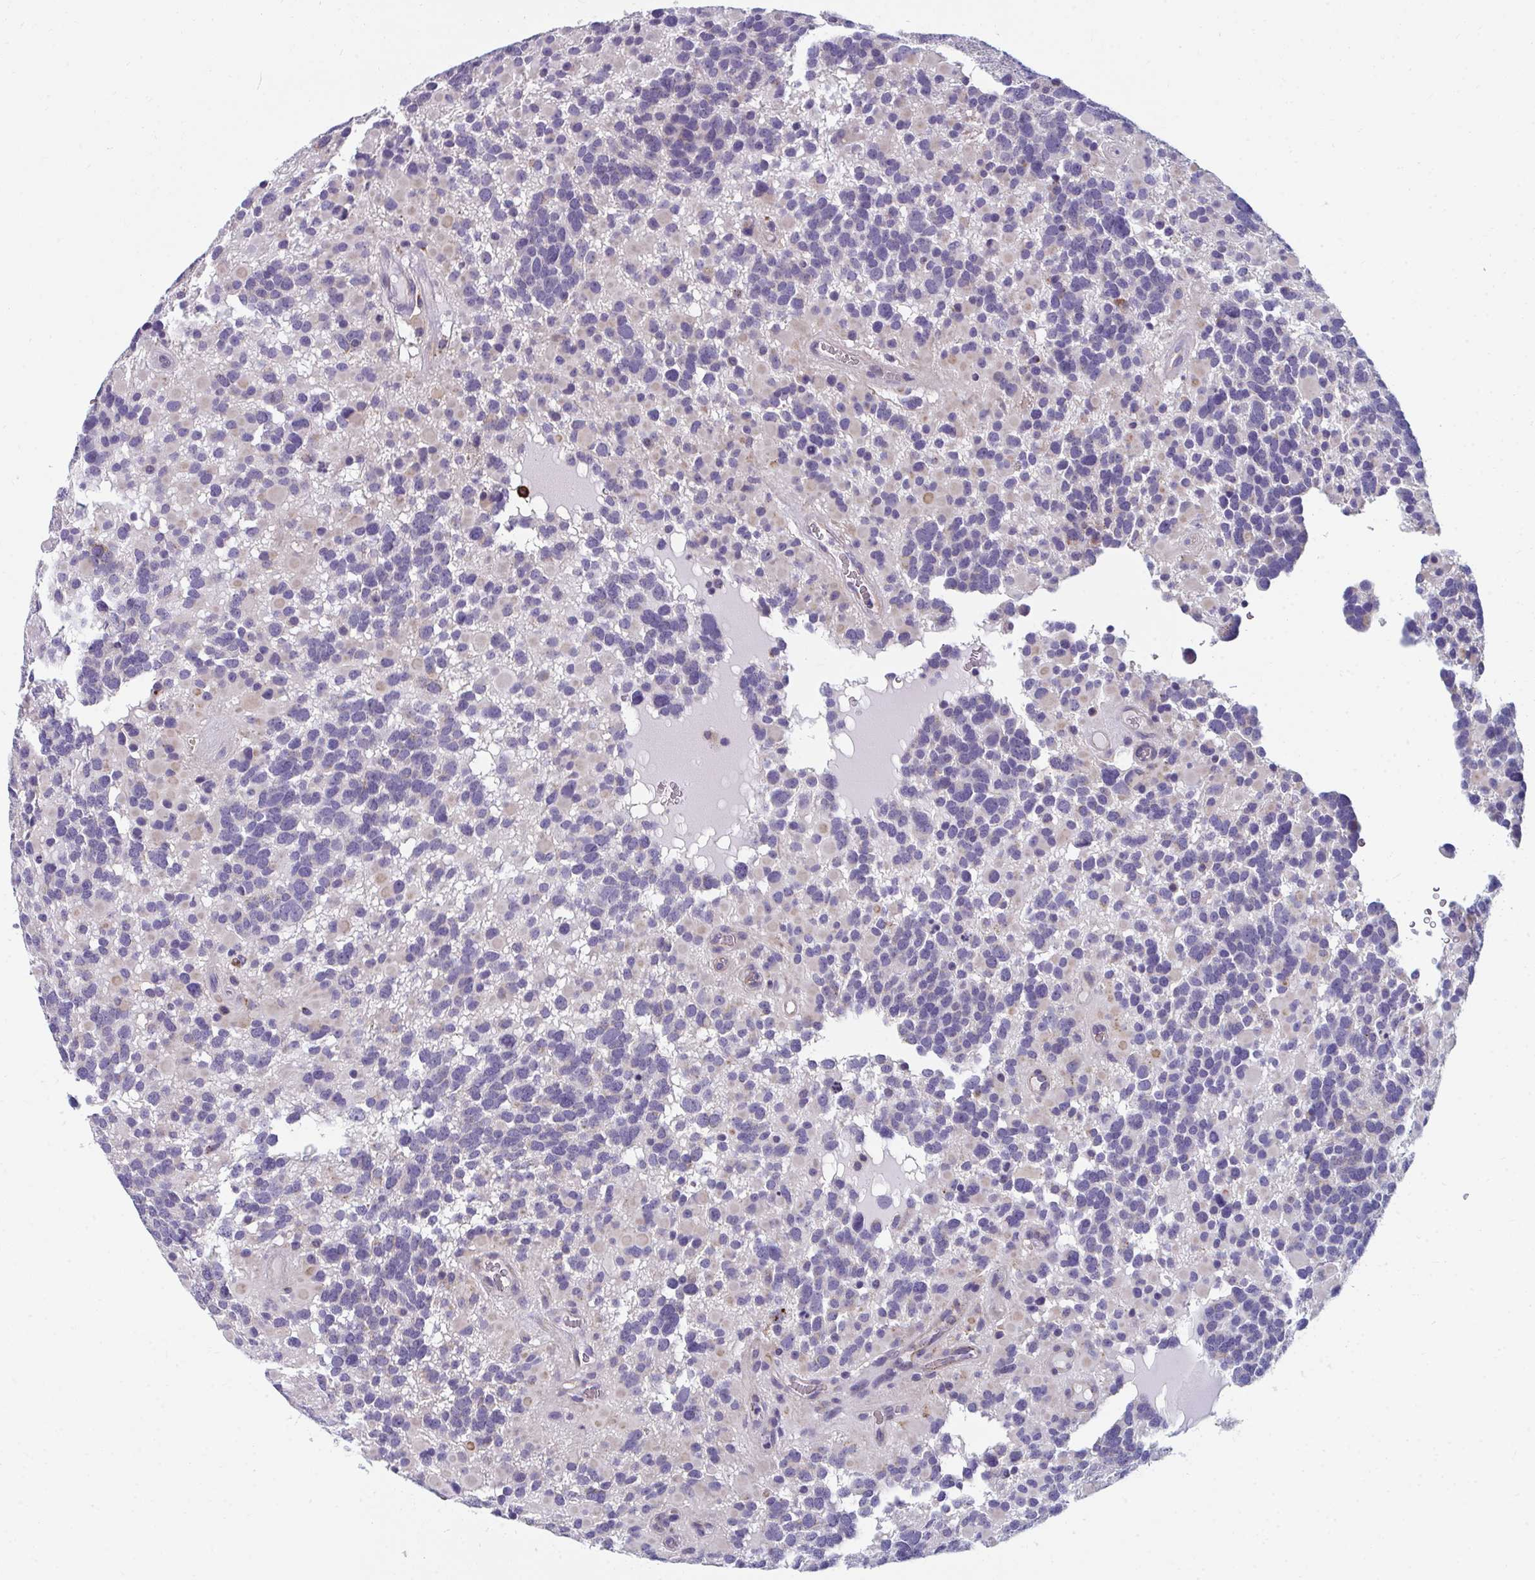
{"staining": {"intensity": "negative", "quantity": "none", "location": "none"}, "tissue": "glioma", "cell_type": "Tumor cells", "image_type": "cancer", "snomed": [{"axis": "morphology", "description": "Glioma, malignant, High grade"}, {"axis": "topography", "description": "Brain"}], "caption": "This is a histopathology image of immunohistochemistry (IHC) staining of glioma, which shows no expression in tumor cells. (Brightfield microscopy of DAB IHC at high magnification).", "gene": "EIF1AD", "patient": {"sex": "female", "age": 40}}